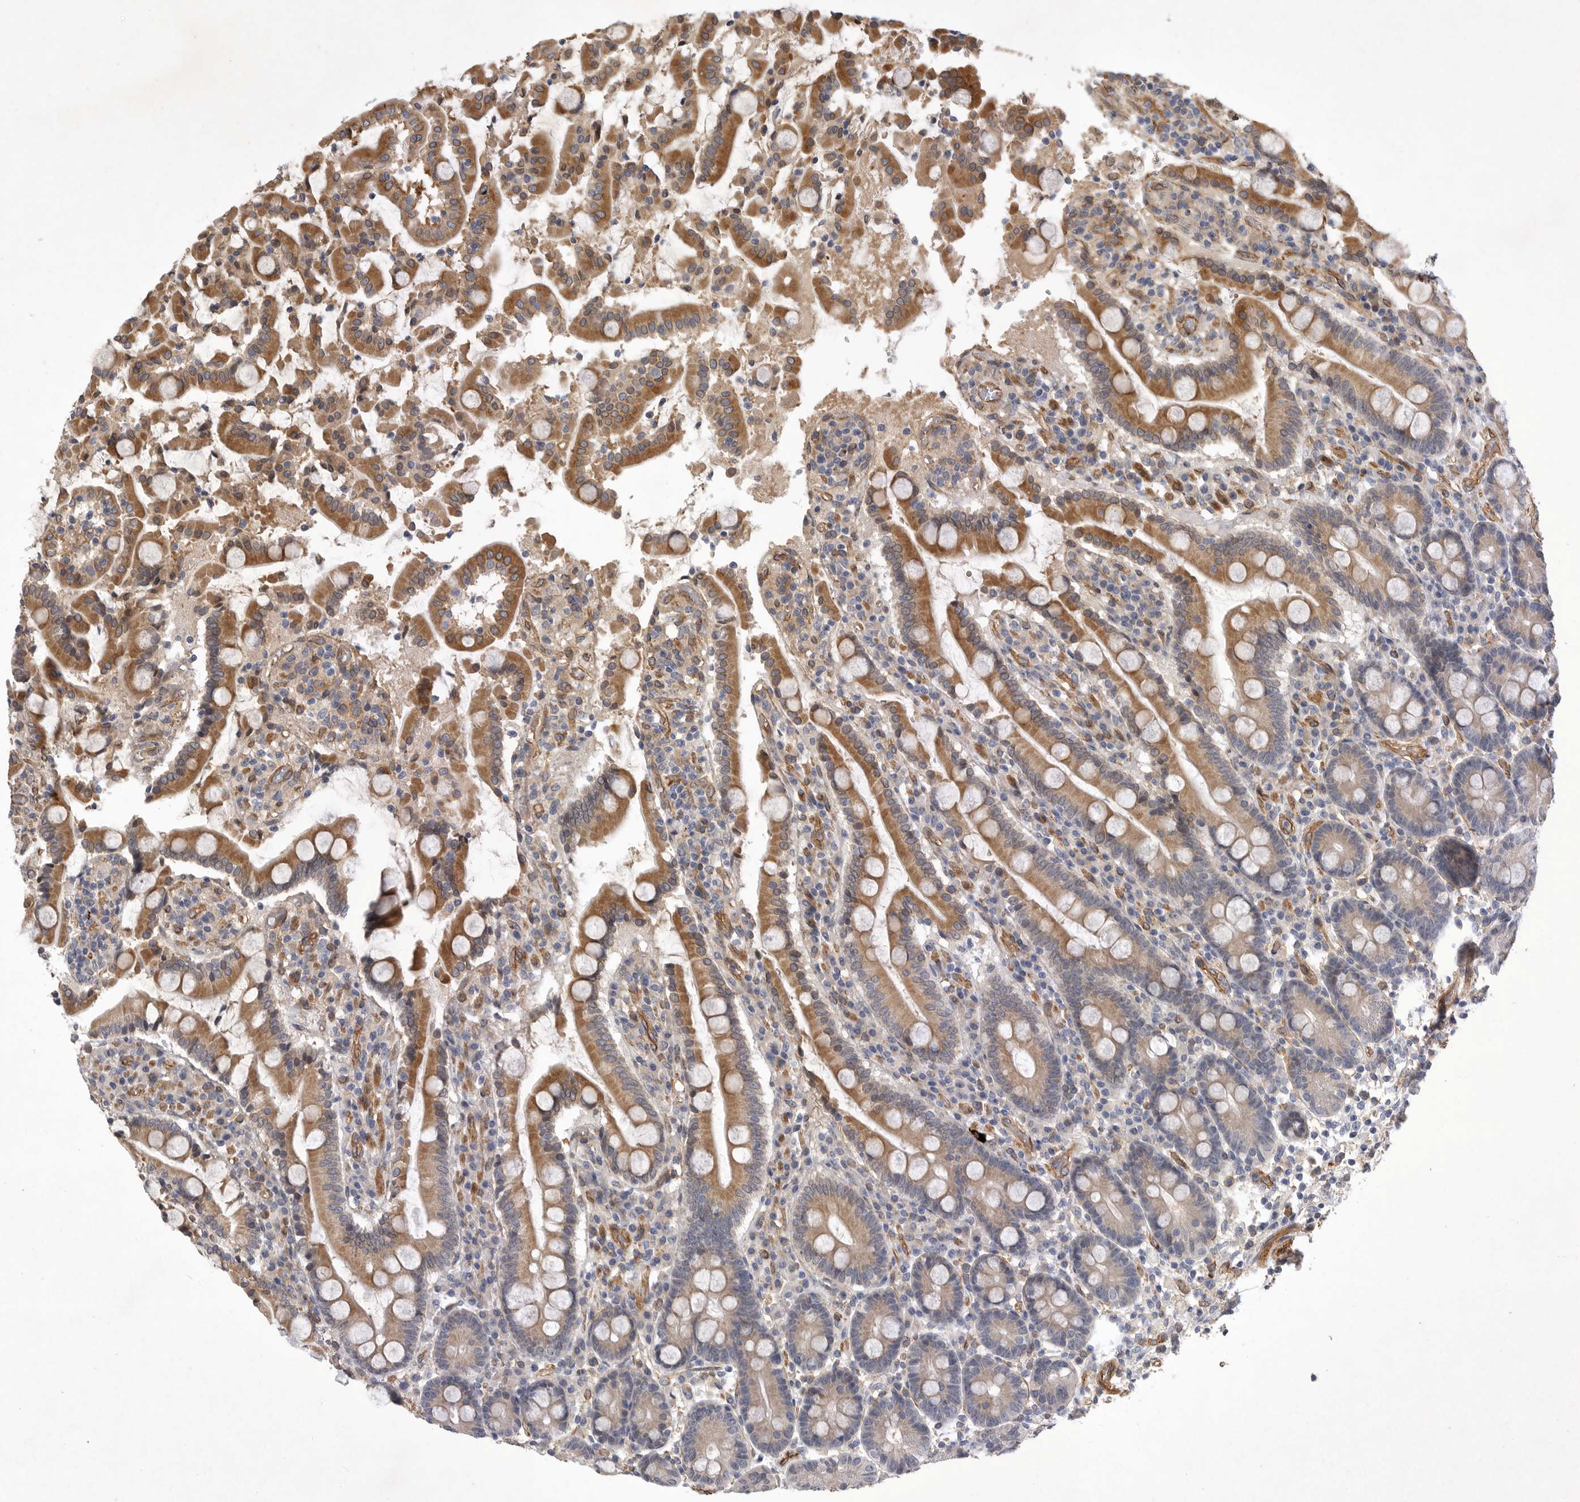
{"staining": {"intensity": "moderate", "quantity": ">75%", "location": "cytoplasmic/membranous"}, "tissue": "duodenum", "cell_type": "Glandular cells", "image_type": "normal", "snomed": [{"axis": "morphology", "description": "Normal tissue, NOS"}, {"axis": "topography", "description": "Small intestine, NOS"}], "caption": "Protein staining displays moderate cytoplasmic/membranous expression in approximately >75% of glandular cells in normal duodenum. The staining was performed using DAB to visualize the protein expression in brown, while the nuclei were stained in blue with hematoxylin (Magnification: 20x).", "gene": "ANKFY1", "patient": {"sex": "female", "age": 71}}